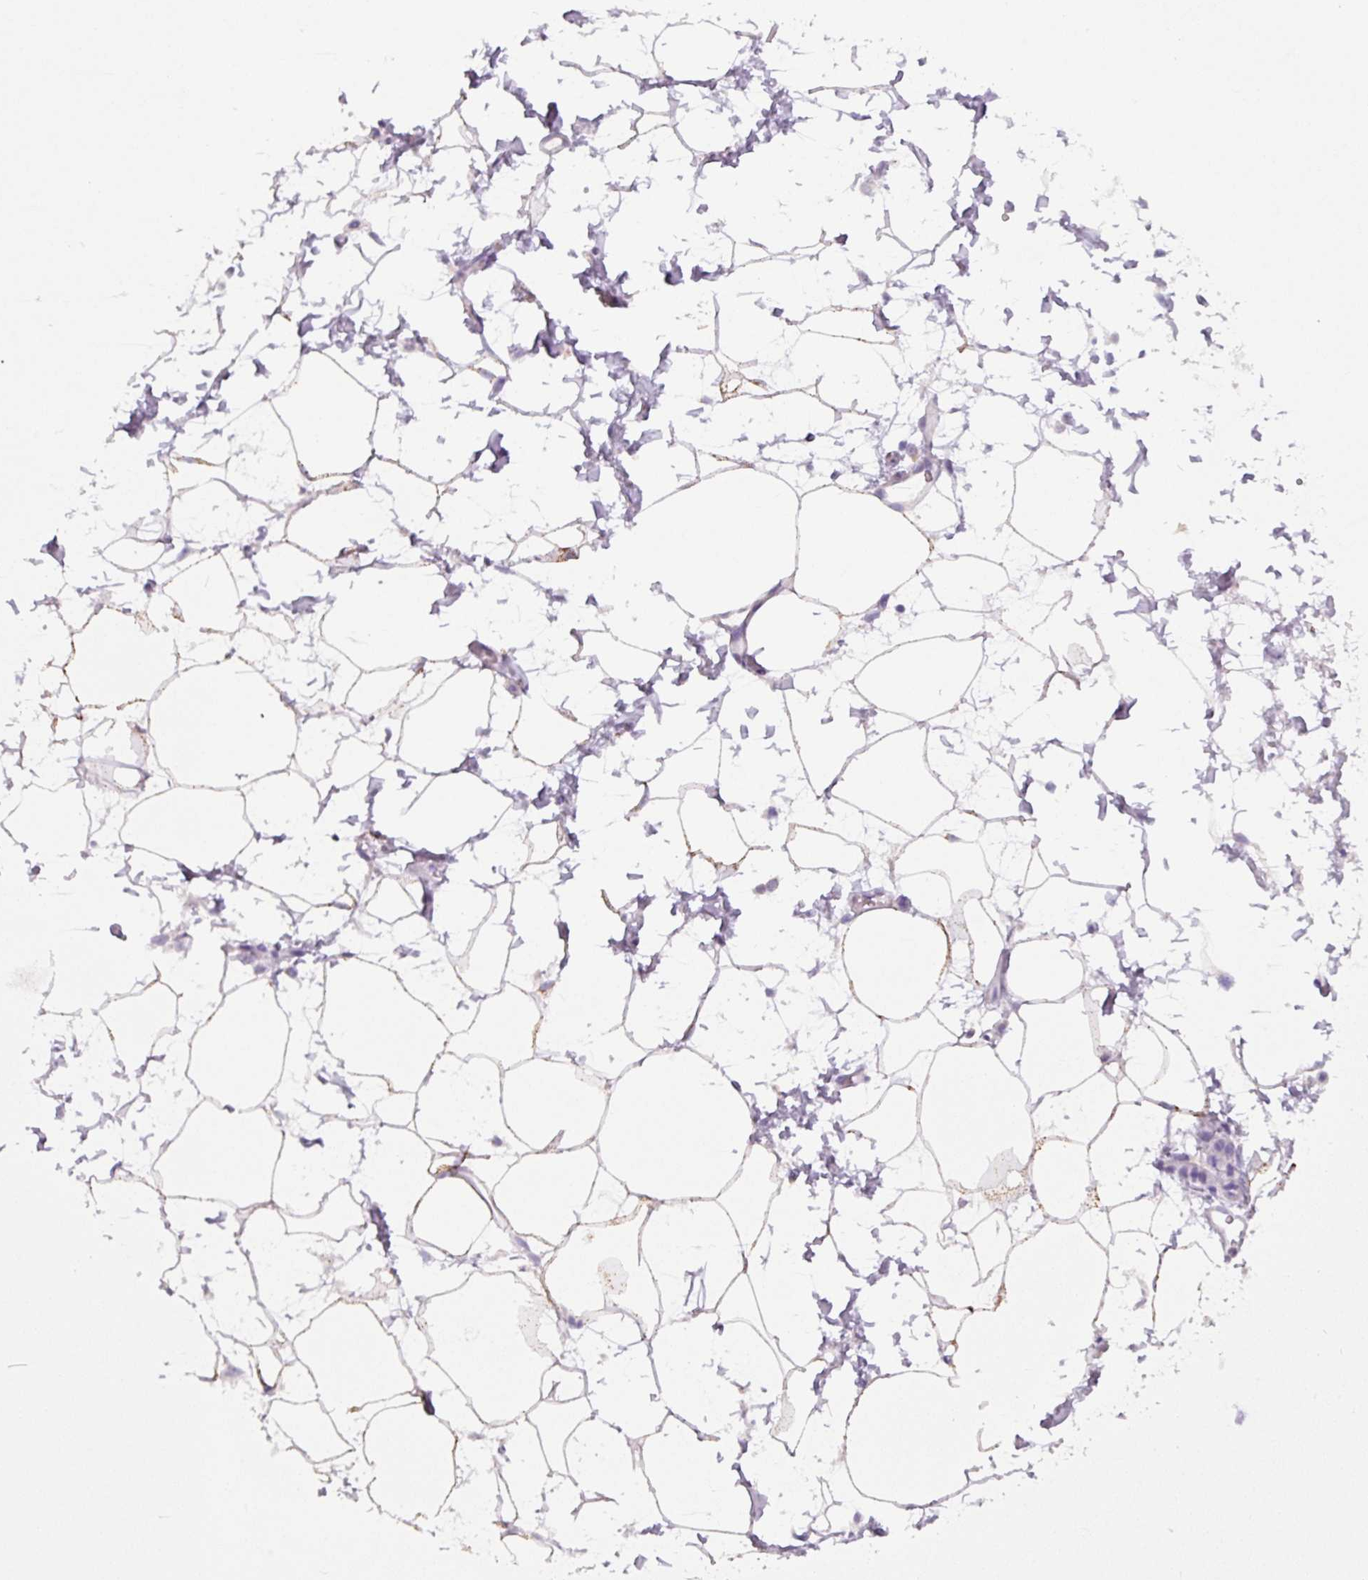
{"staining": {"intensity": "moderate", "quantity": "<25%", "location": "cytoplasmic/membranous"}, "tissue": "adipose tissue", "cell_type": "Adipocytes", "image_type": "normal", "snomed": [{"axis": "morphology", "description": "Normal tissue, NOS"}, {"axis": "topography", "description": "Prostate"}, {"axis": "topography", "description": "Peripheral nerve tissue"}], "caption": "The micrograph shows a brown stain indicating the presence of a protein in the cytoplasmic/membranous of adipocytes in adipose tissue. The staining was performed using DAB, with brown indicating positive protein expression. Nuclei are stained blue with hematoxylin.", "gene": "ZNF667", "patient": {"sex": "male", "age": 55}}